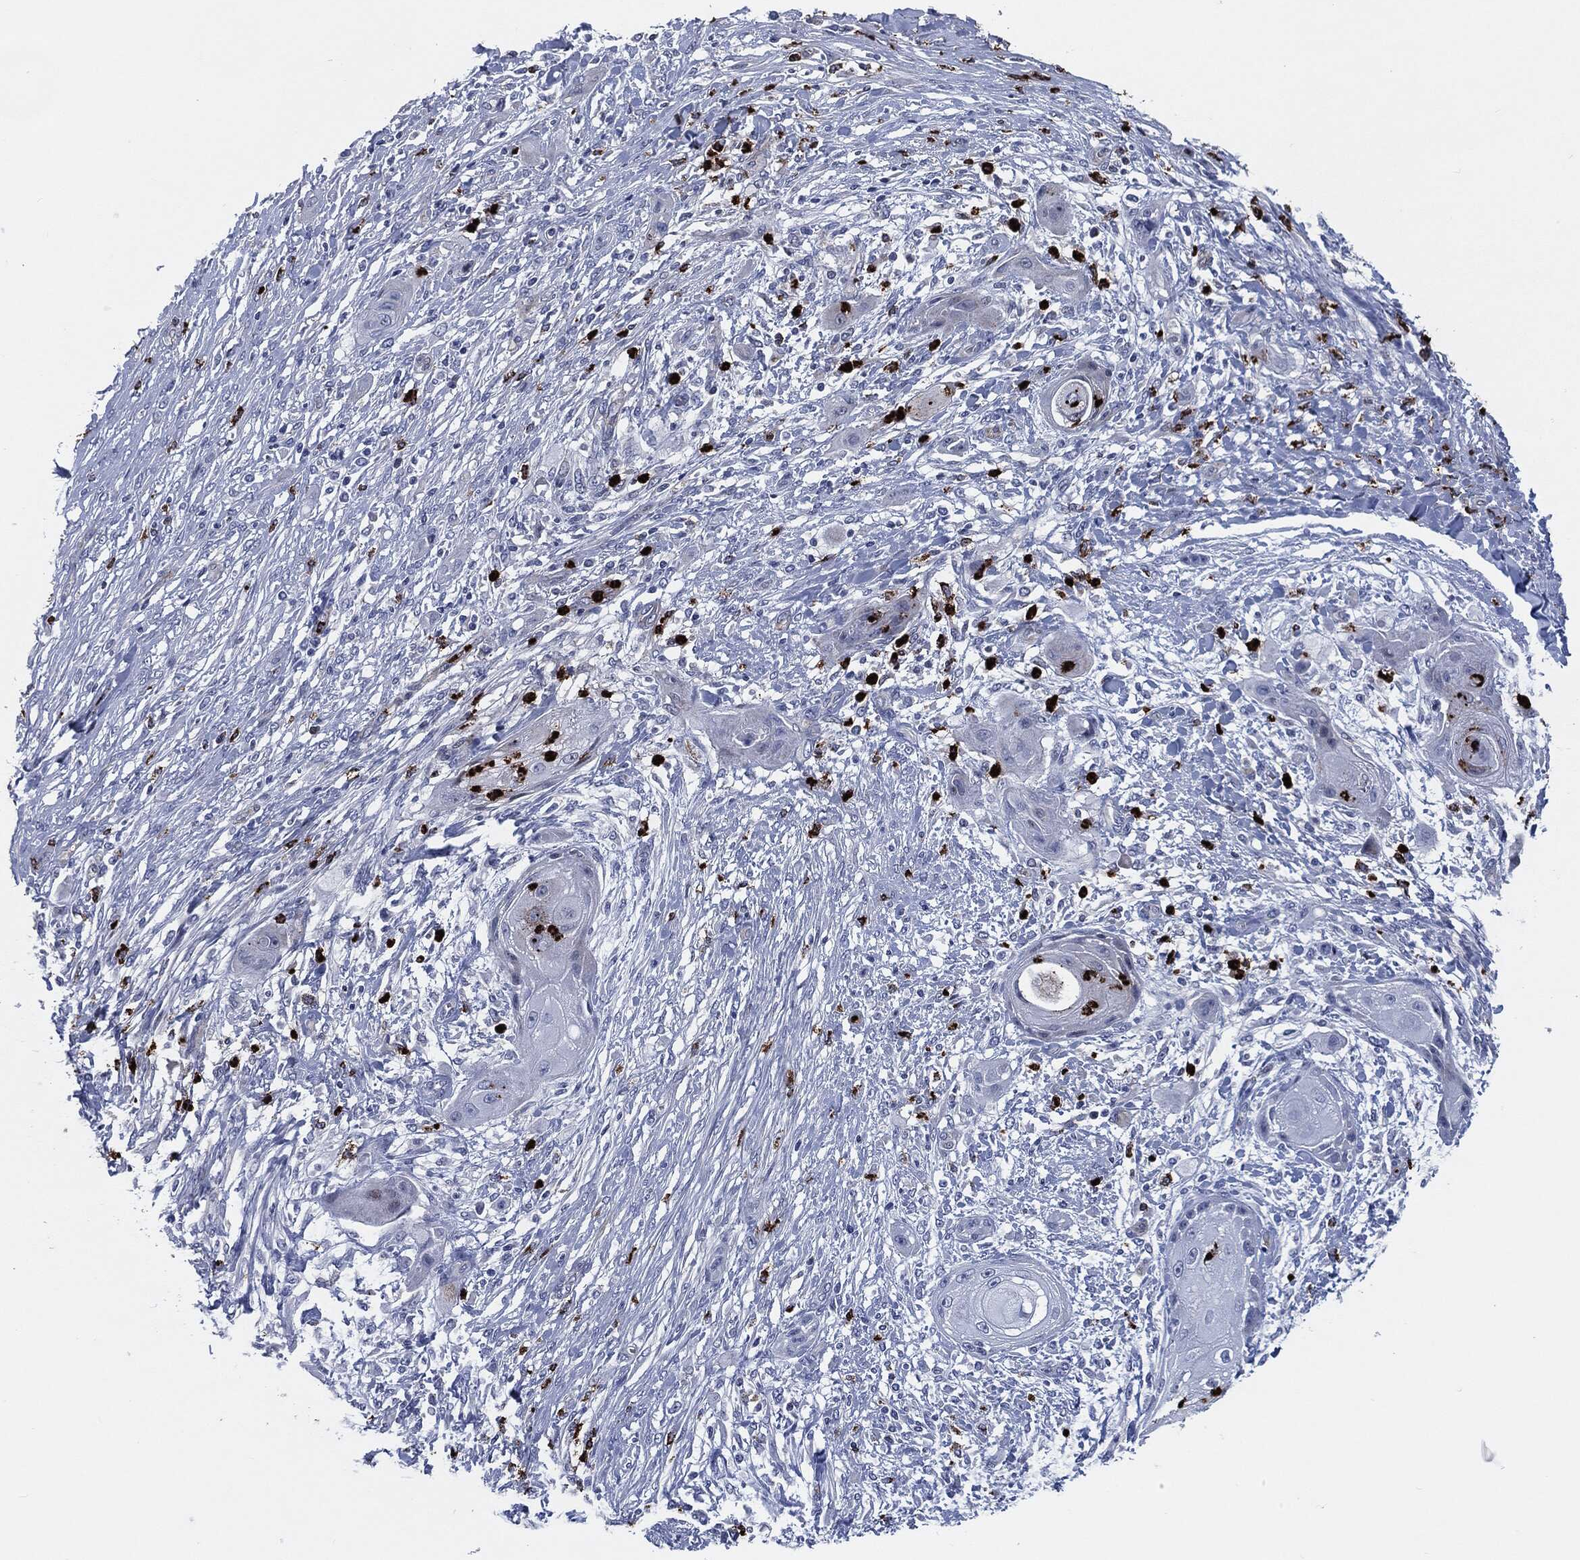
{"staining": {"intensity": "negative", "quantity": "none", "location": "none"}, "tissue": "skin cancer", "cell_type": "Tumor cells", "image_type": "cancer", "snomed": [{"axis": "morphology", "description": "Squamous cell carcinoma, NOS"}, {"axis": "topography", "description": "Skin"}], "caption": "Immunohistochemistry (IHC) photomicrograph of neoplastic tissue: skin cancer (squamous cell carcinoma) stained with DAB (3,3'-diaminobenzidine) displays no significant protein staining in tumor cells. (Brightfield microscopy of DAB immunohistochemistry (IHC) at high magnification).", "gene": "MPO", "patient": {"sex": "male", "age": 62}}